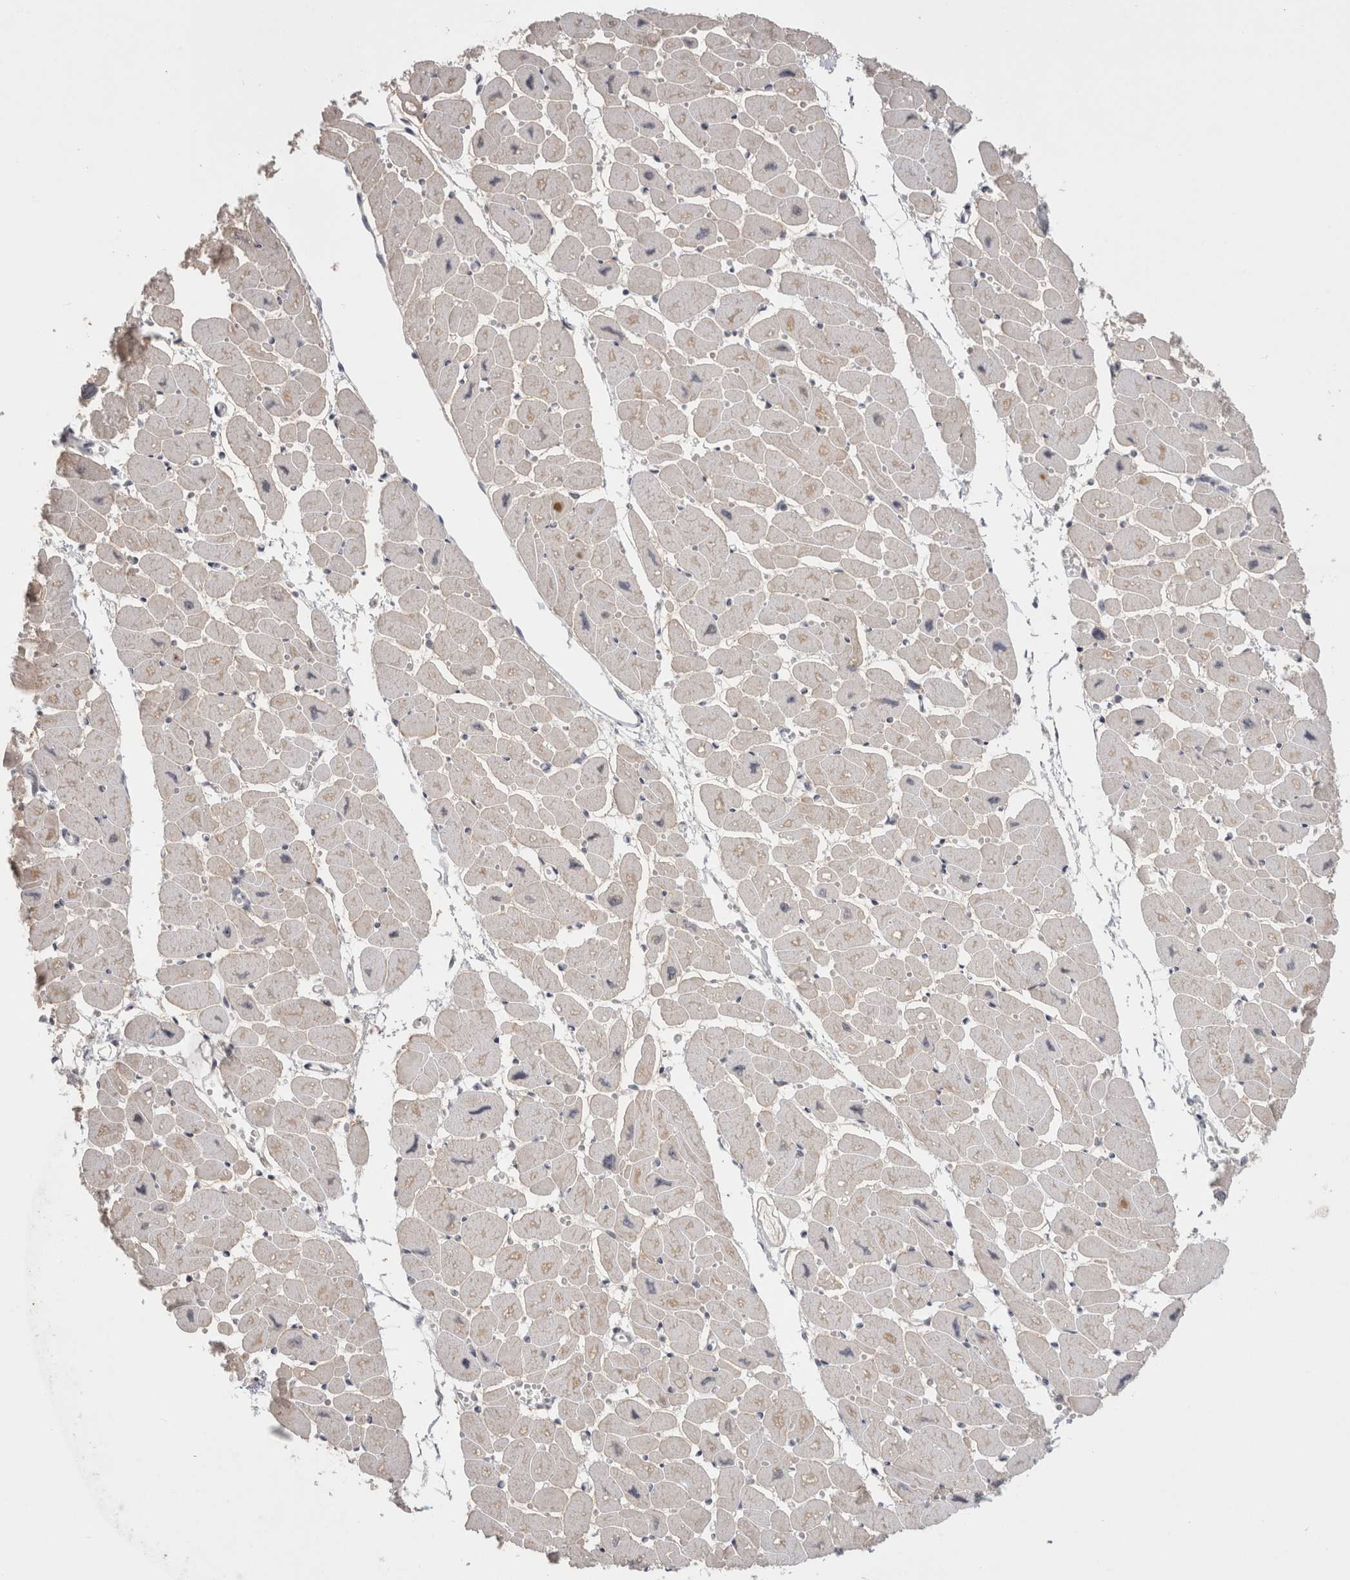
{"staining": {"intensity": "weak", "quantity": "25%-75%", "location": "cytoplasmic/membranous,nuclear"}, "tissue": "heart muscle", "cell_type": "Cardiomyocytes", "image_type": "normal", "snomed": [{"axis": "morphology", "description": "Normal tissue, NOS"}, {"axis": "topography", "description": "Heart"}], "caption": "The photomicrograph shows a brown stain indicating the presence of a protein in the cytoplasmic/membranous,nuclear of cardiomyocytes in heart muscle.", "gene": "SENP6", "patient": {"sex": "female", "age": 54}}